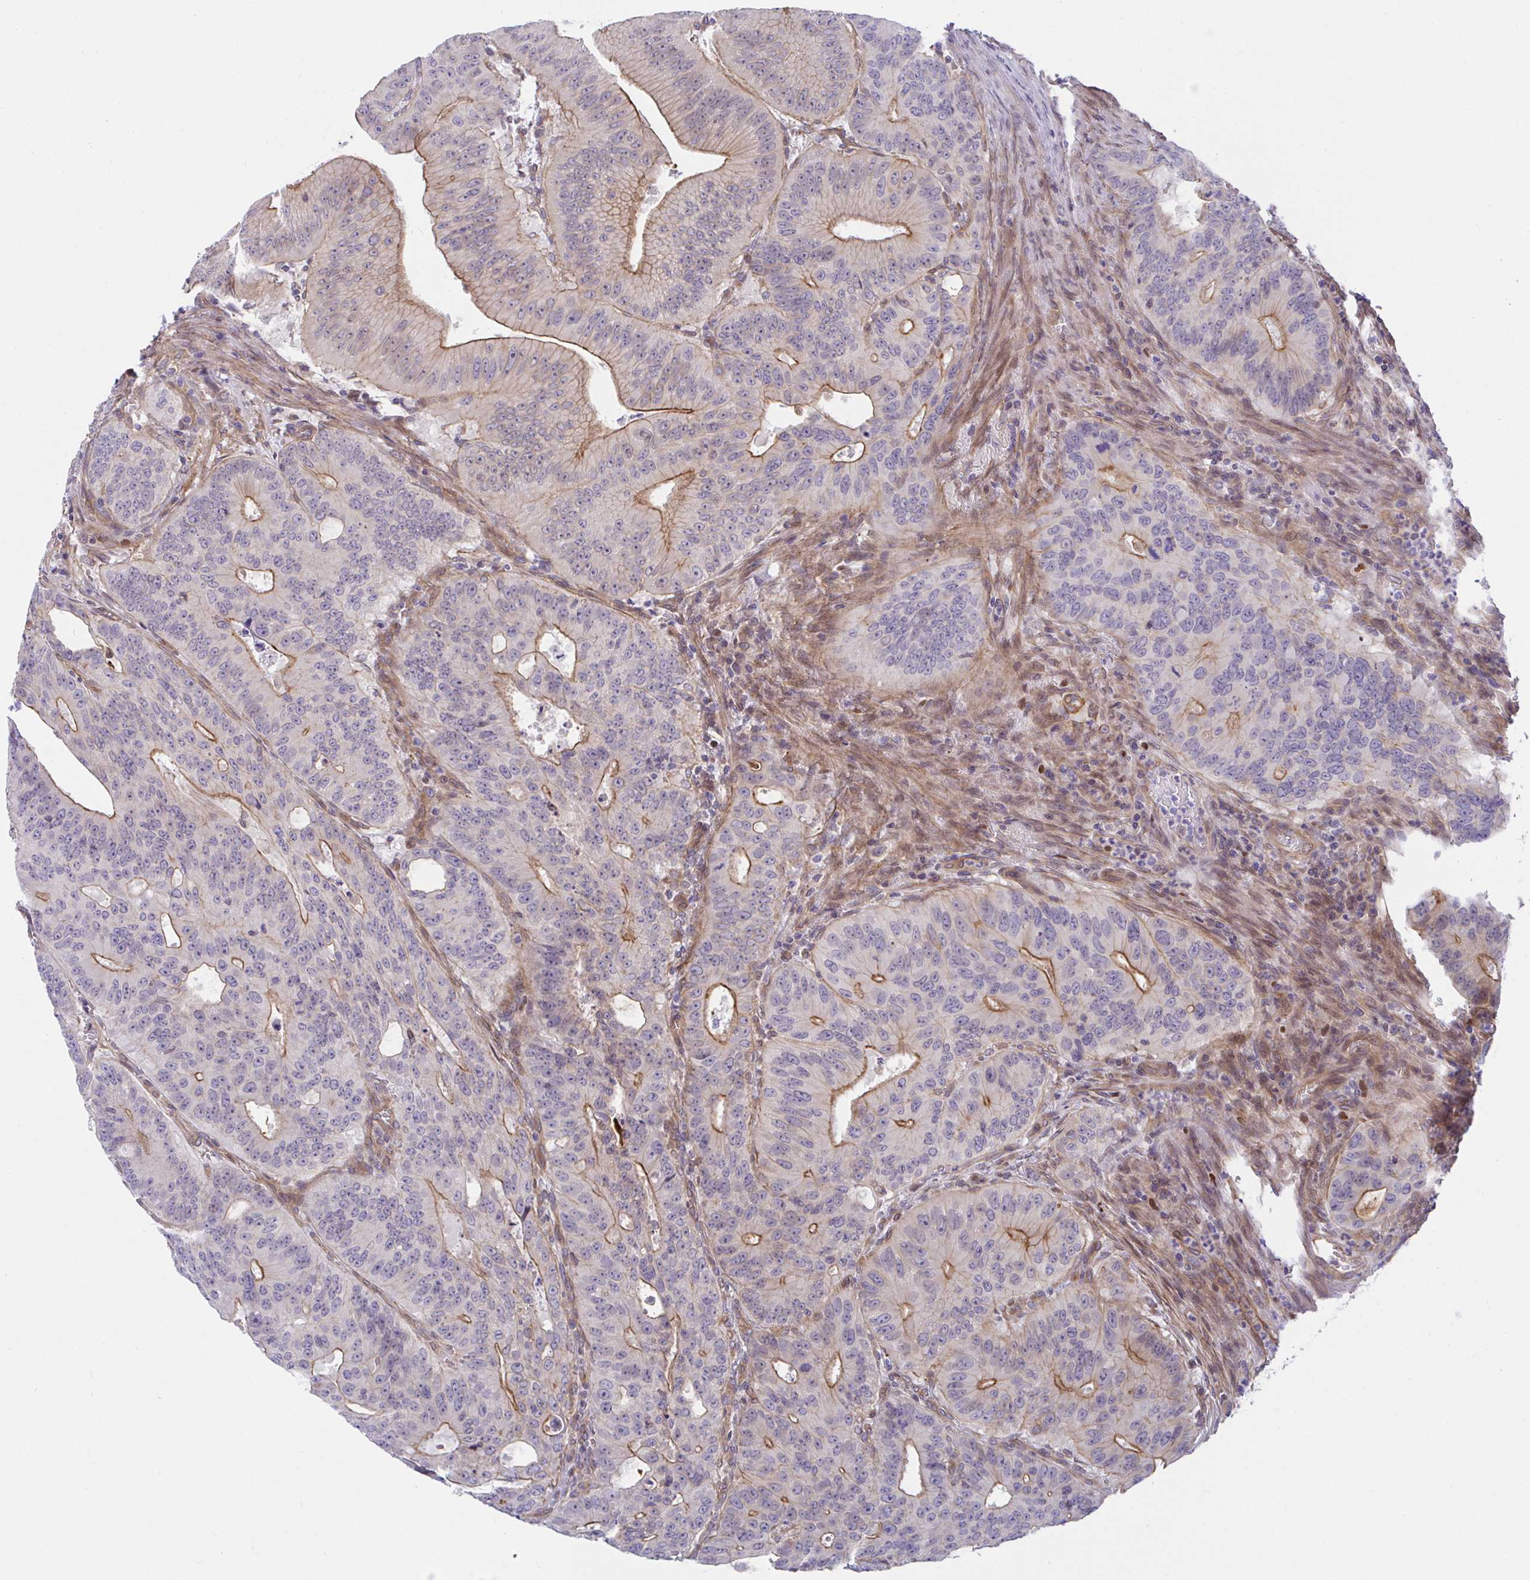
{"staining": {"intensity": "moderate", "quantity": "25%-75%", "location": "cytoplasmic/membranous"}, "tissue": "colorectal cancer", "cell_type": "Tumor cells", "image_type": "cancer", "snomed": [{"axis": "morphology", "description": "Adenocarcinoma, NOS"}, {"axis": "topography", "description": "Colon"}], "caption": "Tumor cells reveal medium levels of moderate cytoplasmic/membranous staining in about 25%-75% of cells in human colorectal cancer (adenocarcinoma). The staining was performed using DAB, with brown indicating positive protein expression. Nuclei are stained blue with hematoxylin.", "gene": "ZBED3", "patient": {"sex": "male", "age": 62}}